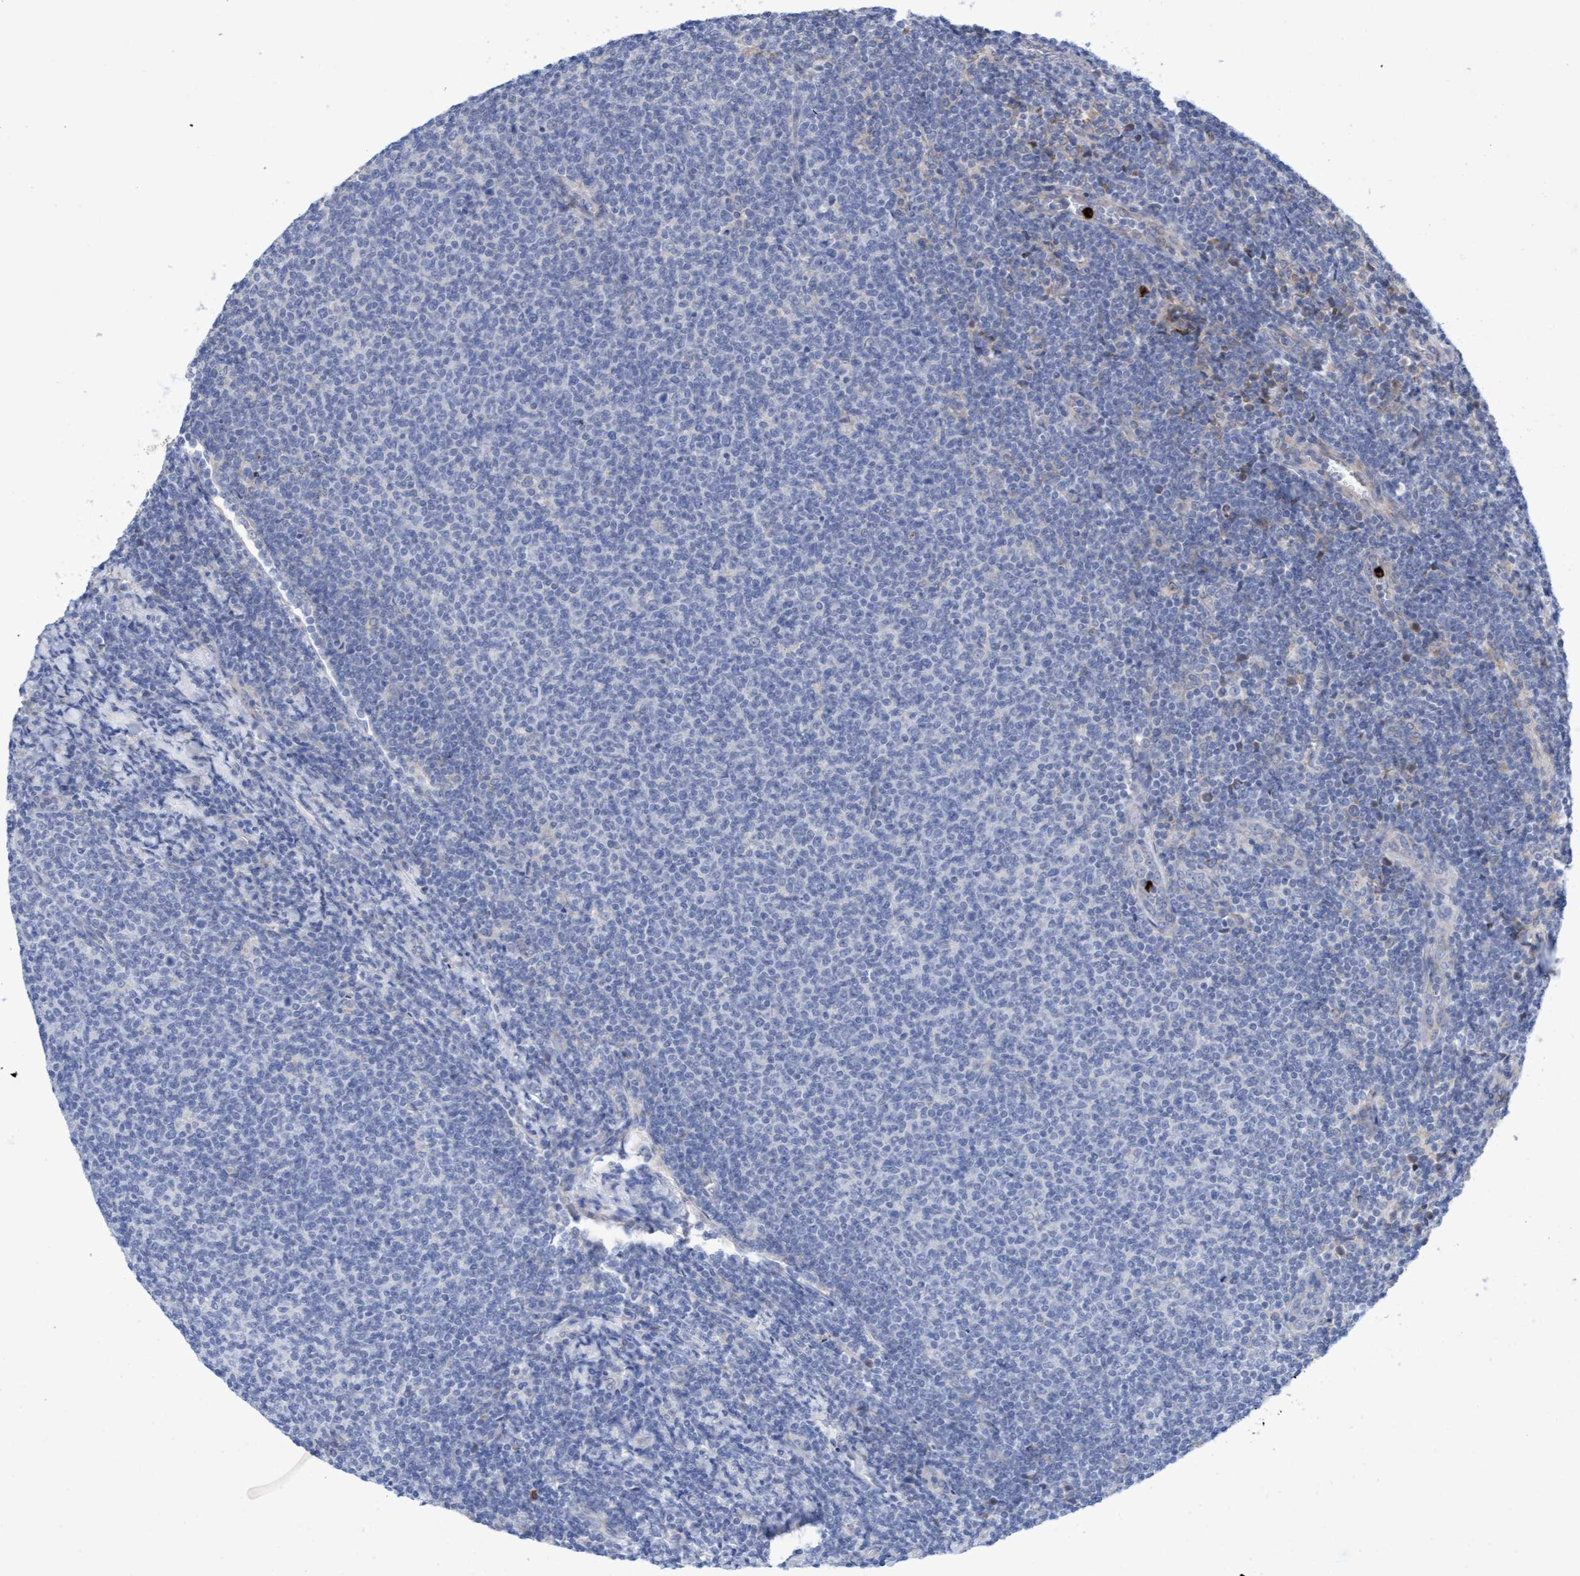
{"staining": {"intensity": "negative", "quantity": "none", "location": "none"}, "tissue": "lymphoma", "cell_type": "Tumor cells", "image_type": "cancer", "snomed": [{"axis": "morphology", "description": "Malignant lymphoma, non-Hodgkin's type, Low grade"}, {"axis": "topography", "description": "Lymph node"}], "caption": "Immunohistochemistry (IHC) micrograph of neoplastic tissue: human low-grade malignant lymphoma, non-Hodgkin's type stained with DAB exhibits no significant protein staining in tumor cells. The staining is performed using DAB brown chromogen with nuclei counter-stained in using hematoxylin.", "gene": "MMP8", "patient": {"sex": "male", "age": 66}}